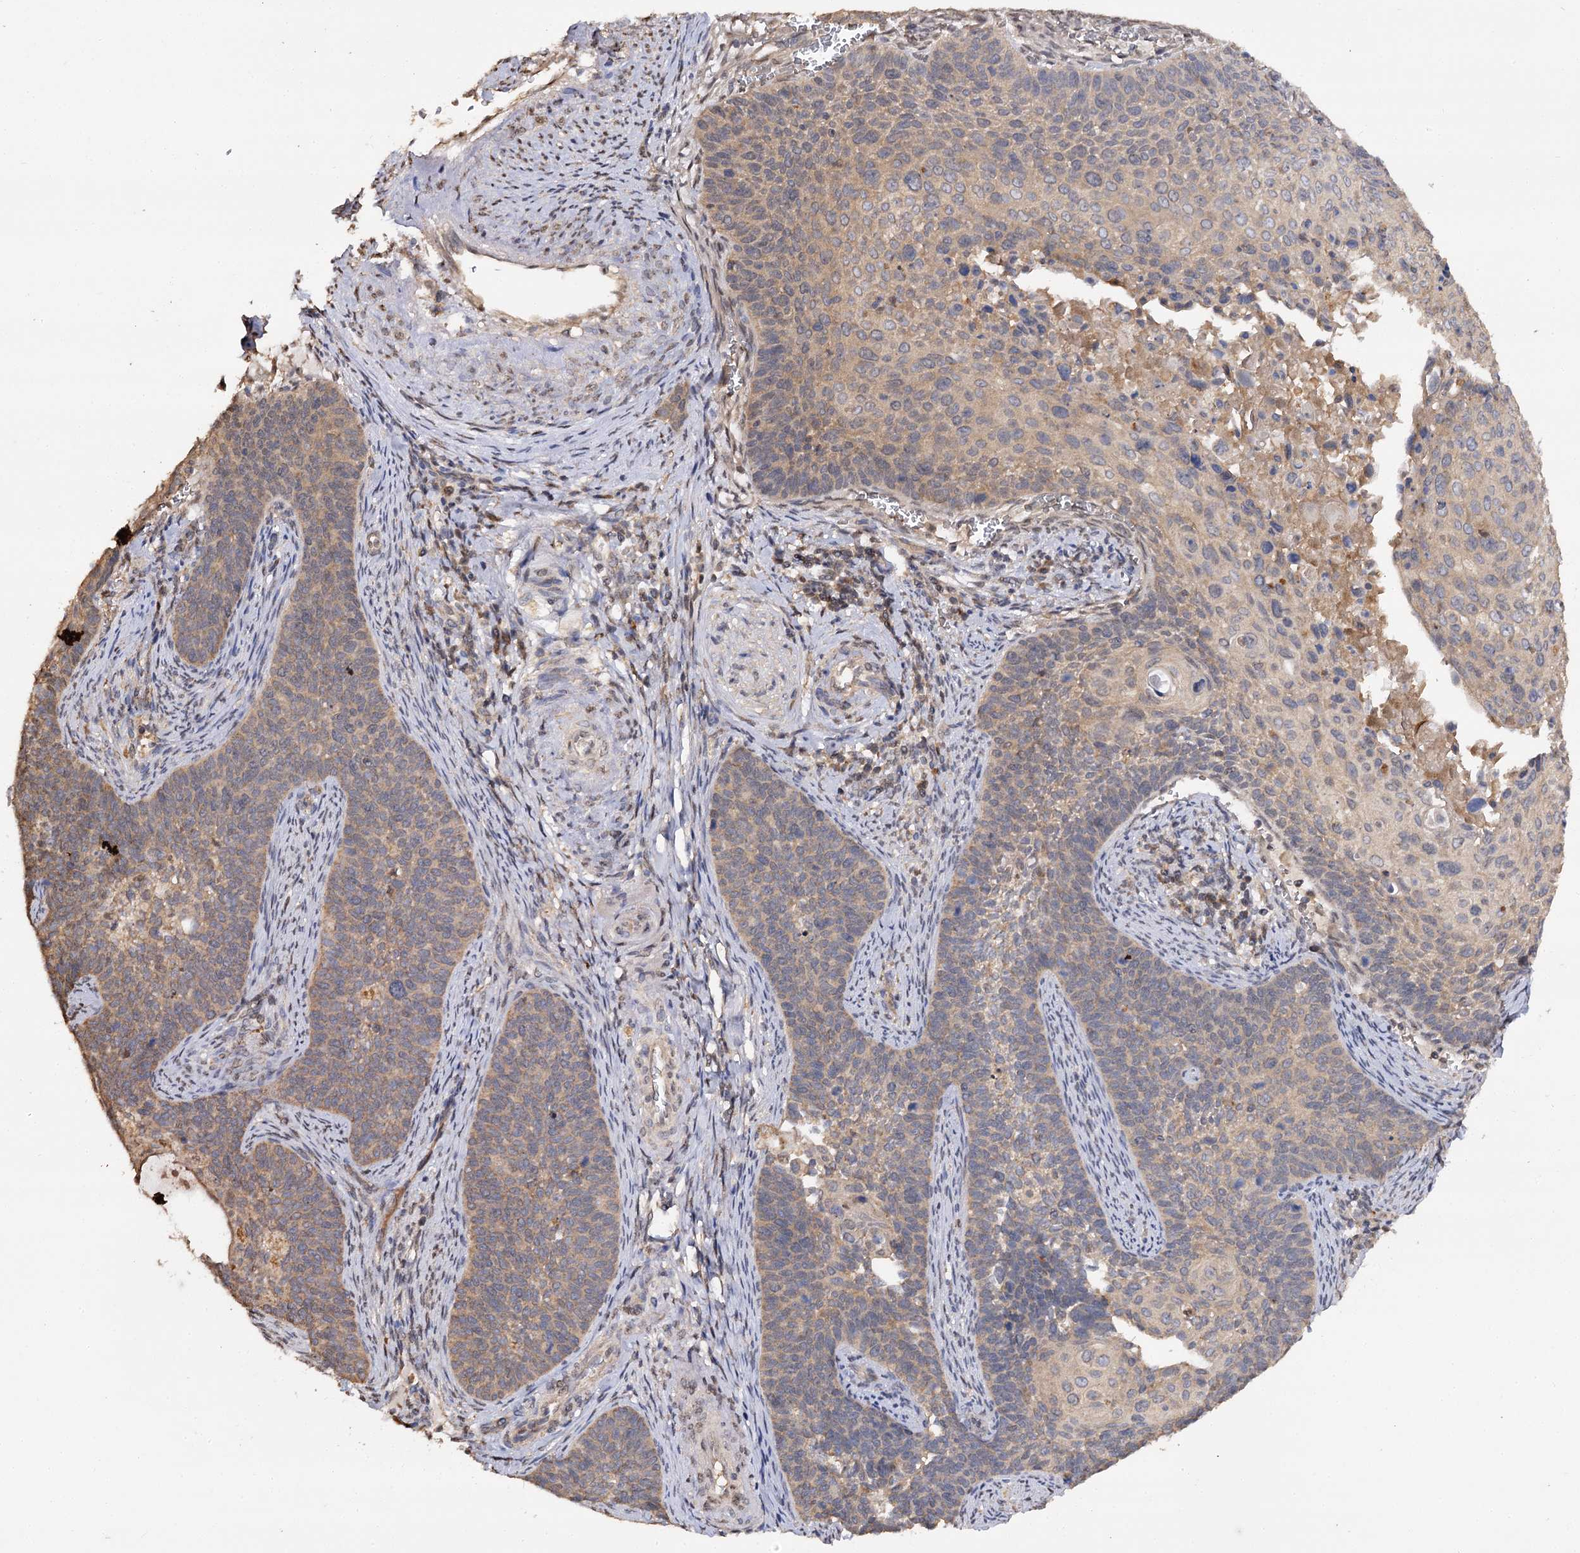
{"staining": {"intensity": "moderate", "quantity": ">75%", "location": "cytoplasmic/membranous"}, "tissue": "cervical cancer", "cell_type": "Tumor cells", "image_type": "cancer", "snomed": [{"axis": "morphology", "description": "Squamous cell carcinoma, NOS"}, {"axis": "topography", "description": "Cervix"}], "caption": "Tumor cells reveal medium levels of moderate cytoplasmic/membranous staining in approximately >75% of cells in human cervical squamous cell carcinoma.", "gene": "ARL13A", "patient": {"sex": "female", "age": 33}}